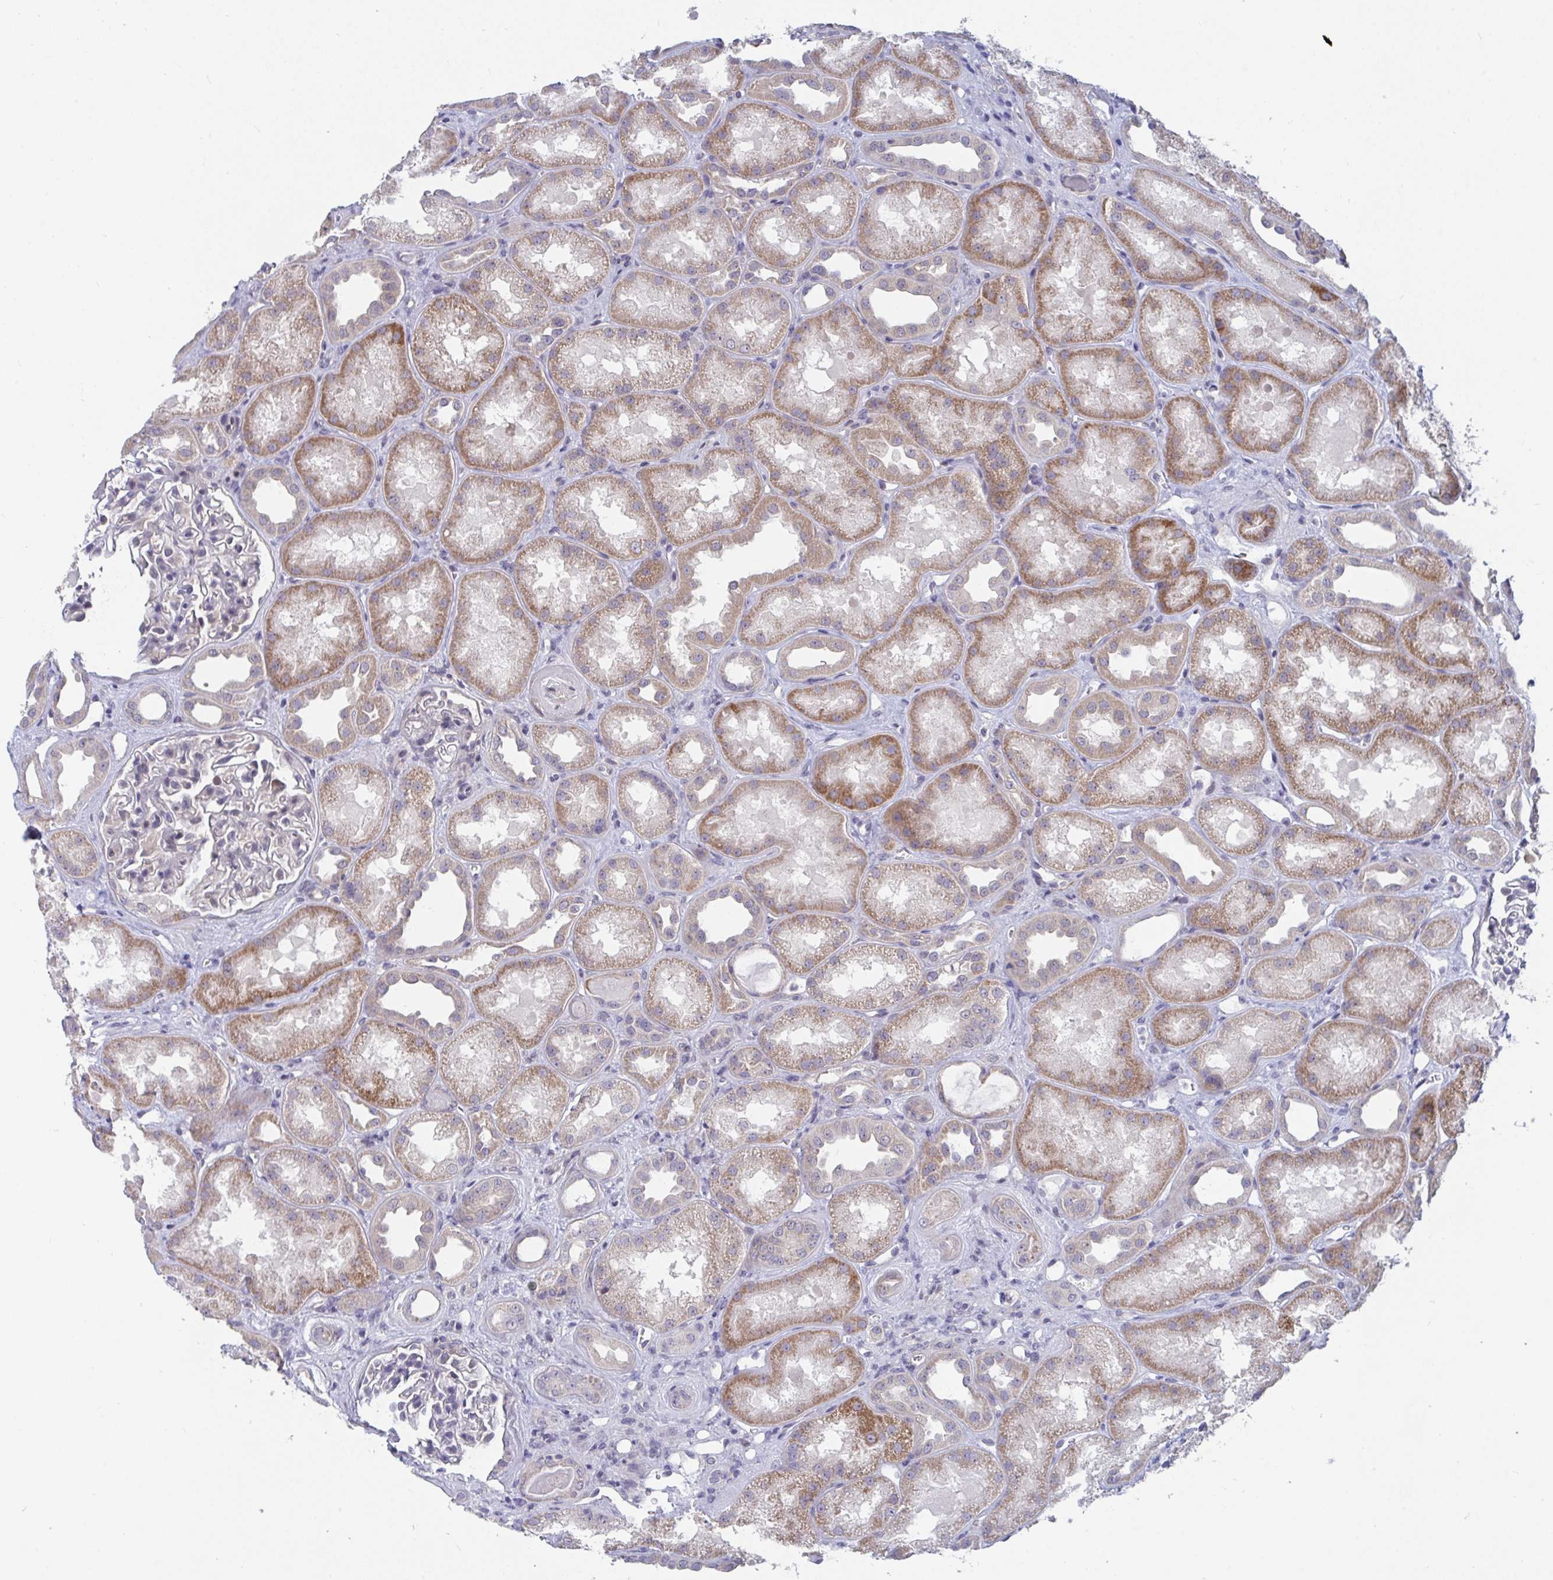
{"staining": {"intensity": "negative", "quantity": "none", "location": "none"}, "tissue": "kidney", "cell_type": "Cells in glomeruli", "image_type": "normal", "snomed": [{"axis": "morphology", "description": "Normal tissue, NOS"}, {"axis": "topography", "description": "Kidney"}], "caption": "Kidney was stained to show a protein in brown. There is no significant staining in cells in glomeruli. The staining is performed using DAB (3,3'-diaminobenzidine) brown chromogen with nuclei counter-stained in using hematoxylin.", "gene": "FAM156A", "patient": {"sex": "male", "age": 61}}